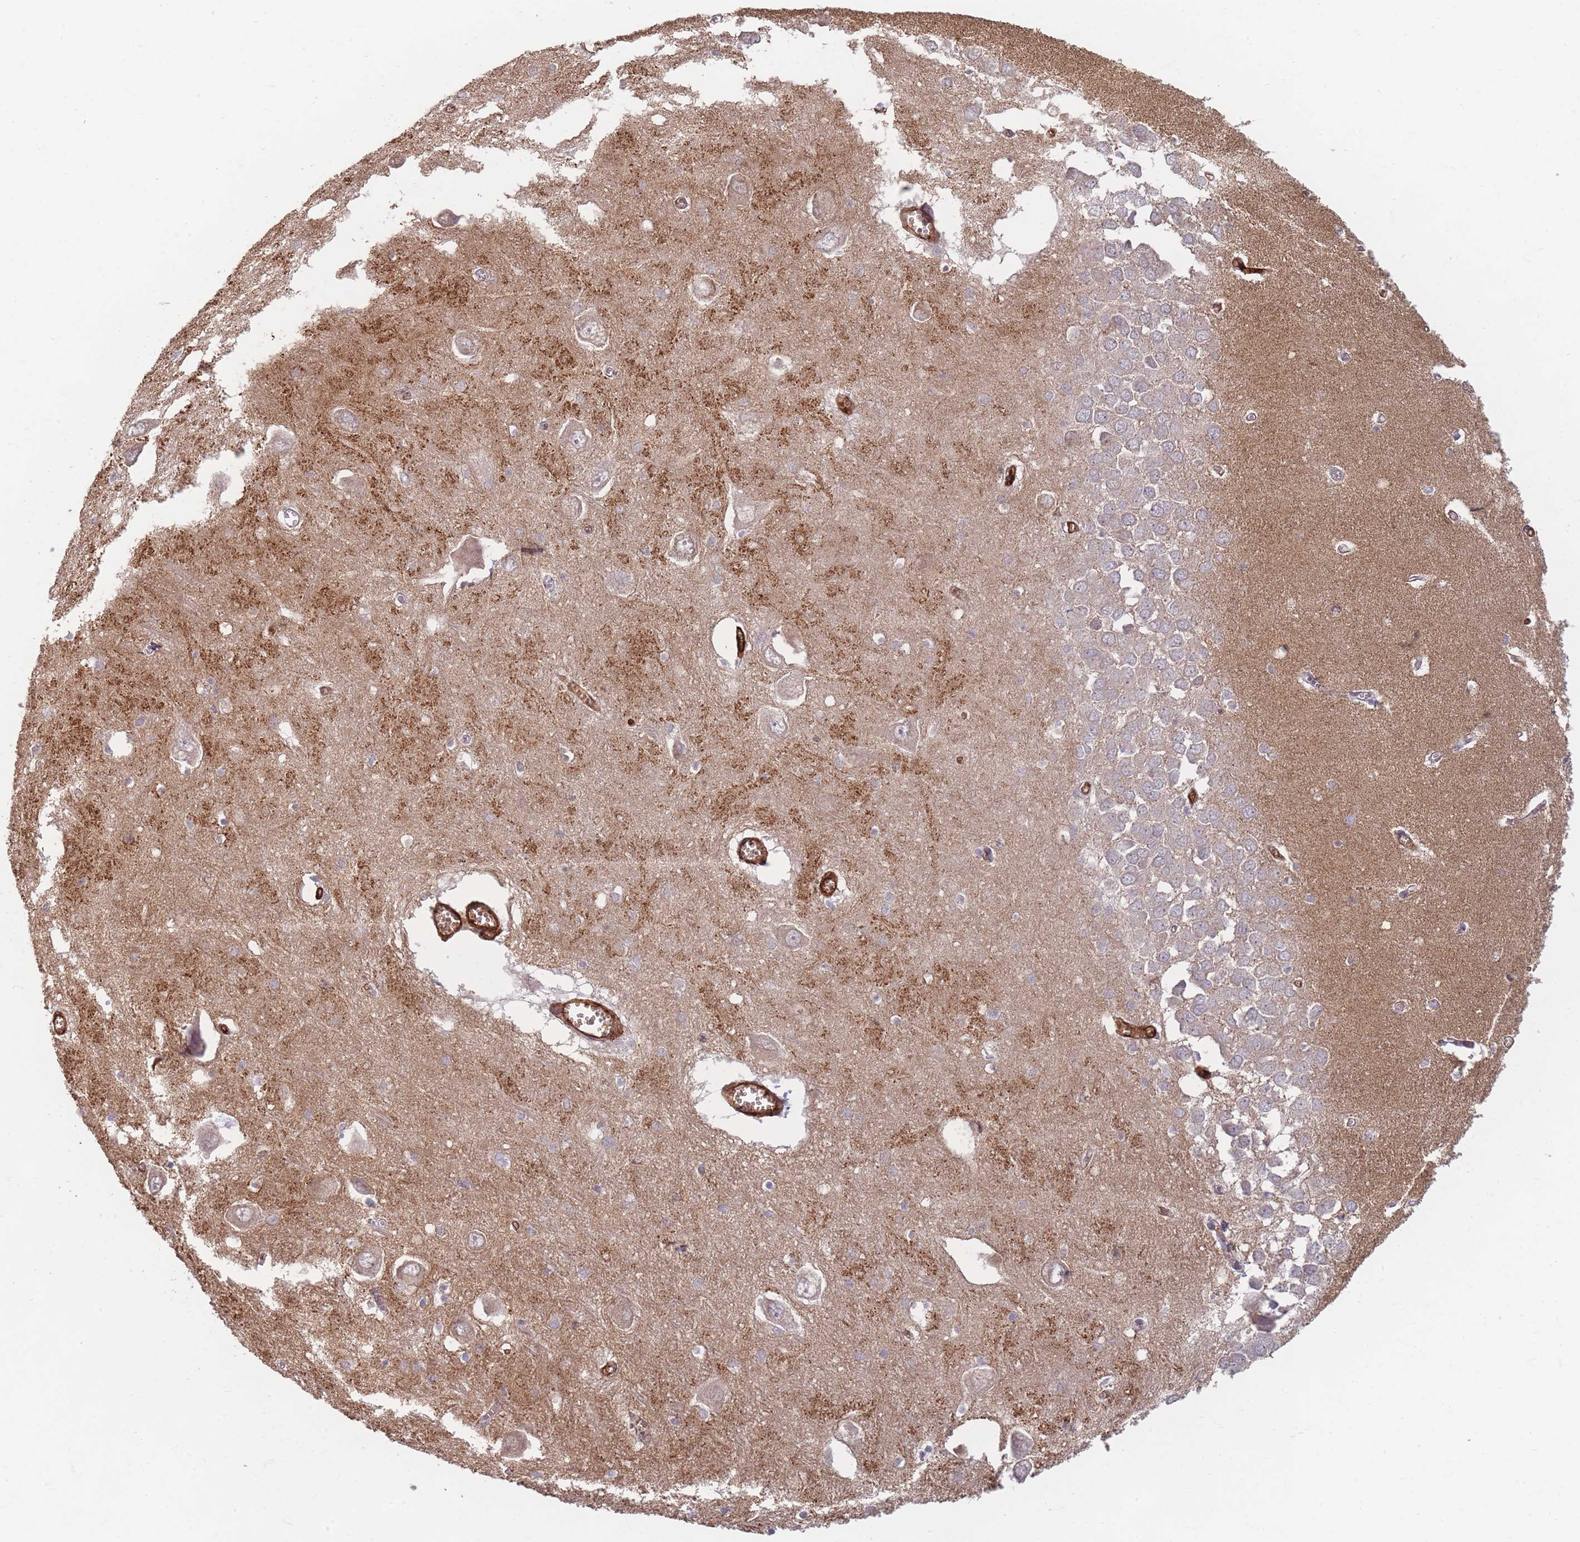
{"staining": {"intensity": "negative", "quantity": "none", "location": "none"}, "tissue": "hippocampus", "cell_type": "Glial cells", "image_type": "normal", "snomed": [{"axis": "morphology", "description": "Normal tissue, NOS"}, {"axis": "topography", "description": "Hippocampus"}], "caption": "An IHC image of unremarkable hippocampus is shown. There is no staining in glial cells of hippocampus.", "gene": "MRPS6", "patient": {"sex": "male", "age": 70}}